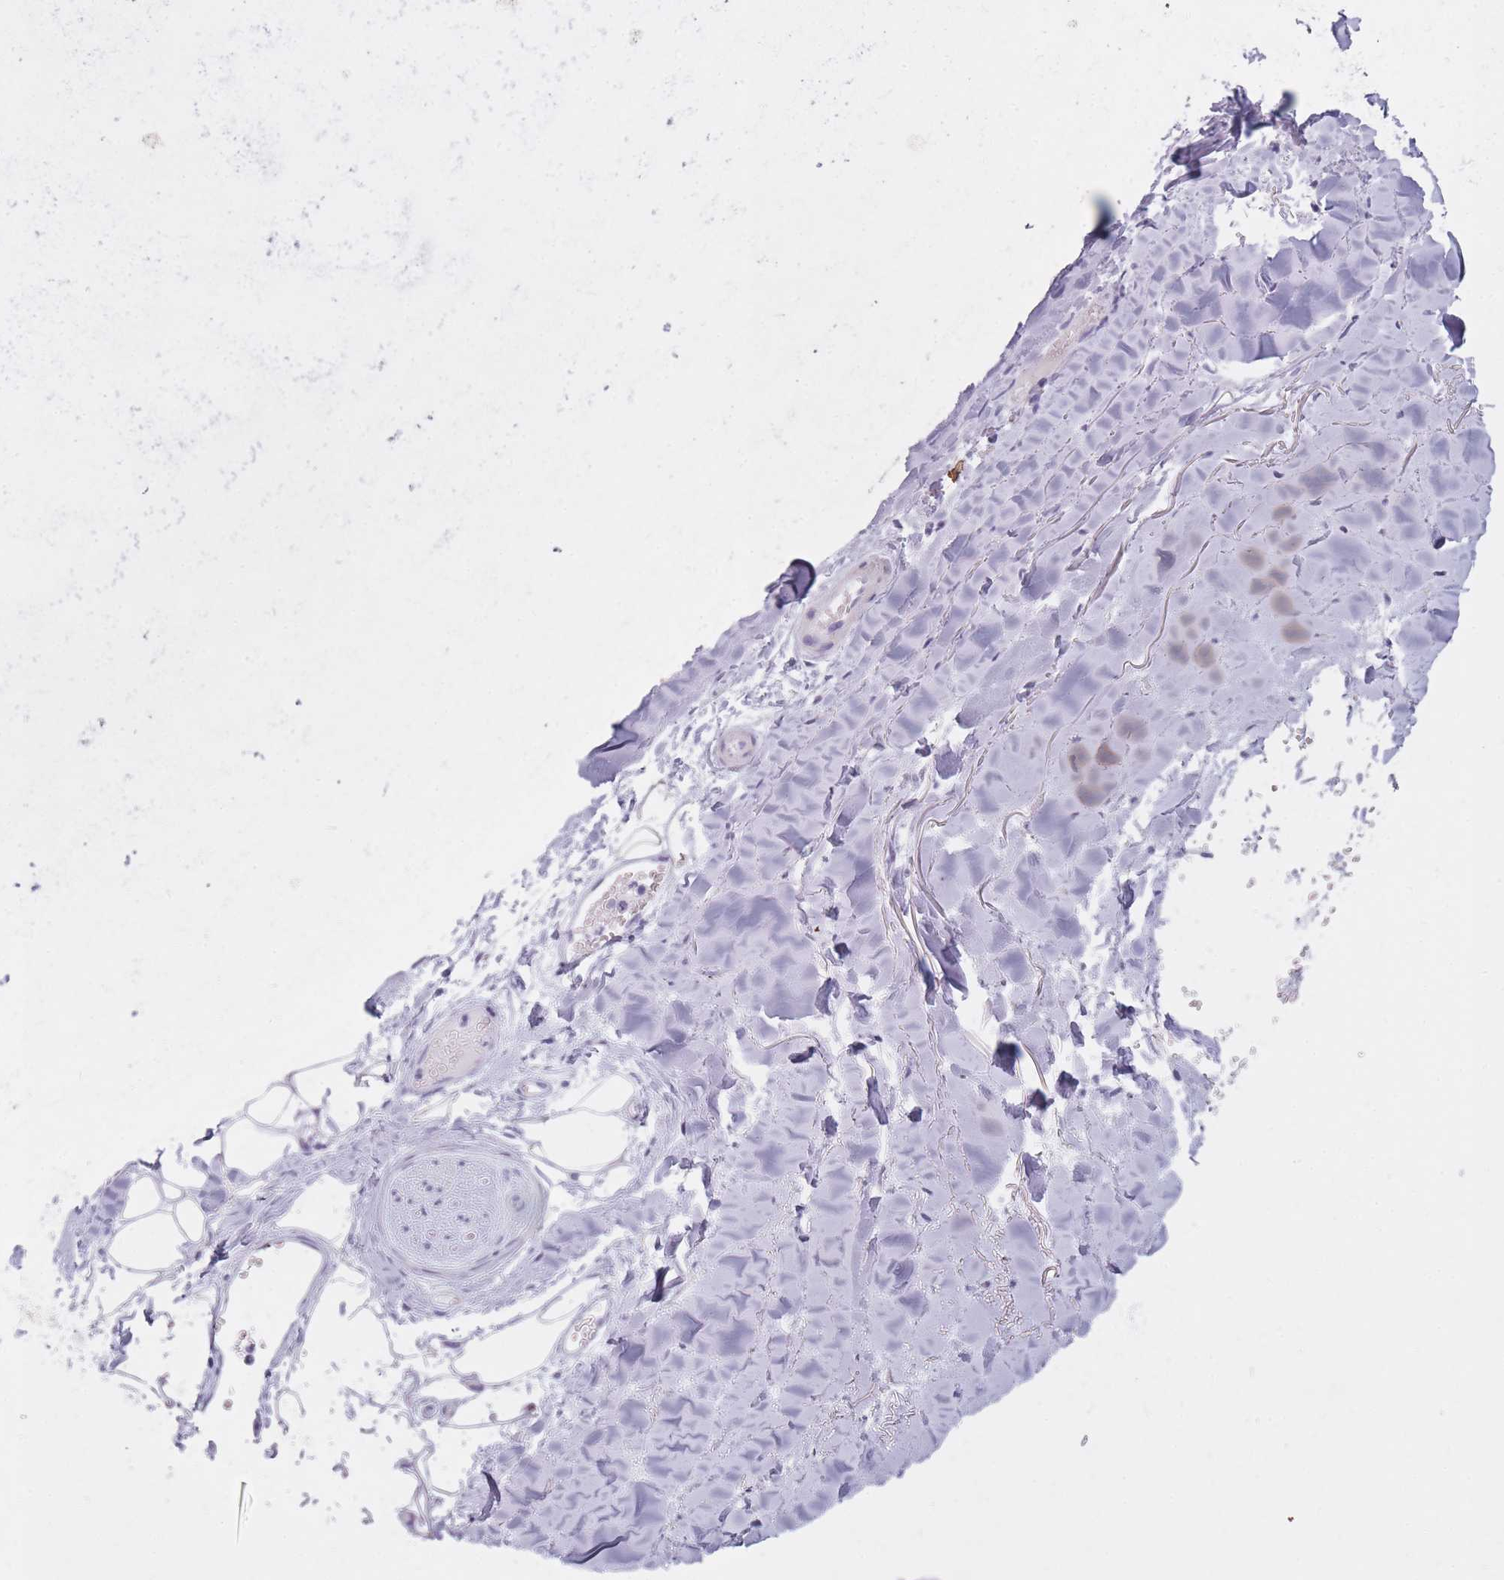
{"staining": {"intensity": "negative", "quantity": "none", "location": "none"}, "tissue": "adipose tissue", "cell_type": "Adipocytes", "image_type": "normal", "snomed": [{"axis": "morphology", "description": "Normal tissue, NOS"}, {"axis": "topography", "description": "Cartilage tissue"}], "caption": "Immunohistochemistry photomicrograph of normal adipose tissue: adipose tissue stained with DAB (3,3'-diaminobenzidine) reveals no significant protein staining in adipocytes. (Brightfield microscopy of DAB immunohistochemistry (IHC) at high magnification).", "gene": "GOLGA6A", "patient": {"sex": "male", "age": 80}}